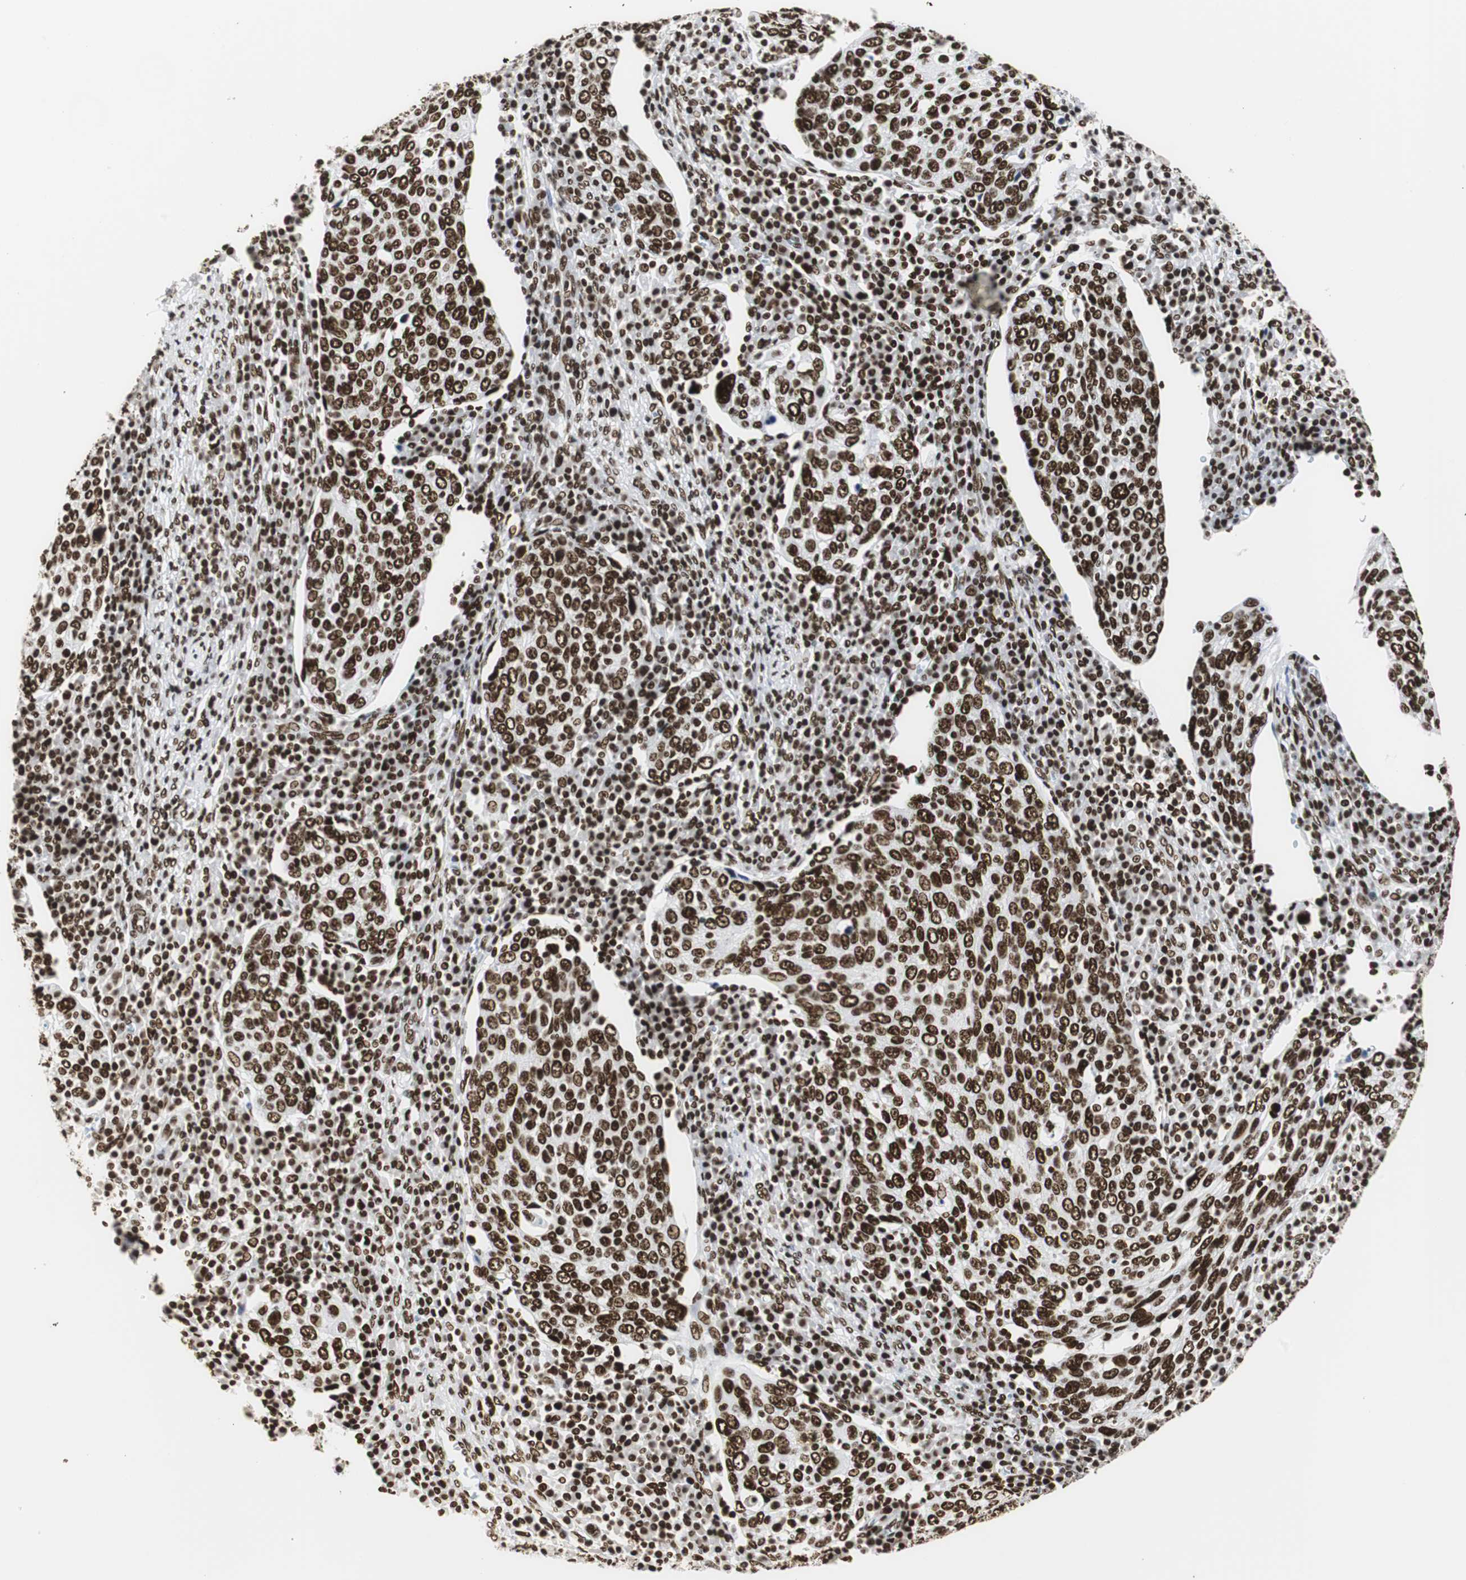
{"staining": {"intensity": "strong", "quantity": ">75%", "location": "nuclear"}, "tissue": "cervical cancer", "cell_type": "Tumor cells", "image_type": "cancer", "snomed": [{"axis": "morphology", "description": "Squamous cell carcinoma, NOS"}, {"axis": "topography", "description": "Cervix"}], "caption": "The image demonstrates a brown stain indicating the presence of a protein in the nuclear of tumor cells in cervical cancer. The staining was performed using DAB (3,3'-diaminobenzidine) to visualize the protein expression in brown, while the nuclei were stained in blue with hematoxylin (Magnification: 20x).", "gene": "HNRNPH2", "patient": {"sex": "female", "age": 40}}